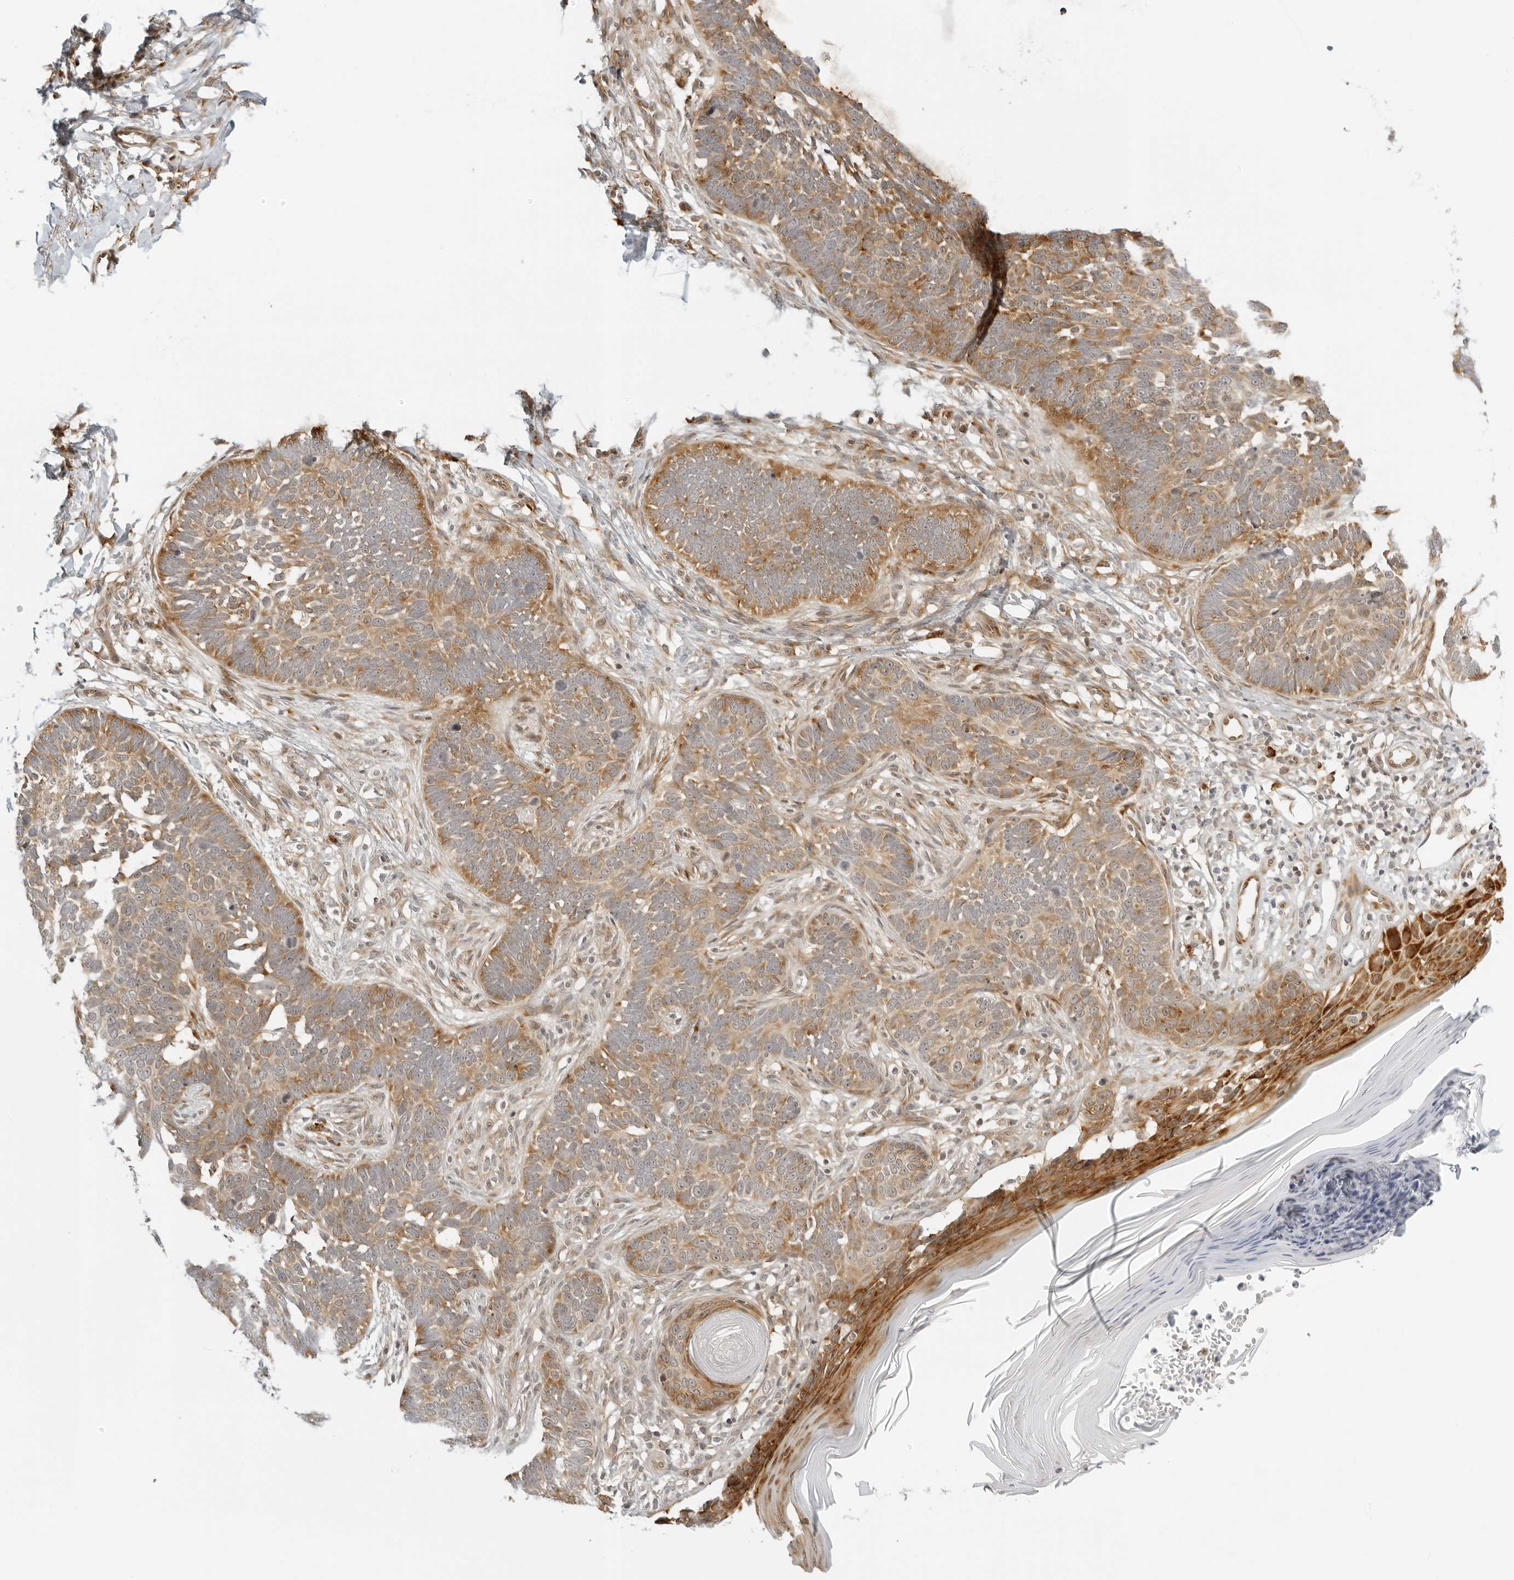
{"staining": {"intensity": "moderate", "quantity": ">75%", "location": "cytoplasmic/membranous"}, "tissue": "skin cancer", "cell_type": "Tumor cells", "image_type": "cancer", "snomed": [{"axis": "morphology", "description": "Normal tissue, NOS"}, {"axis": "morphology", "description": "Basal cell carcinoma"}, {"axis": "topography", "description": "Skin"}], "caption": "Immunohistochemical staining of skin basal cell carcinoma shows medium levels of moderate cytoplasmic/membranous positivity in approximately >75% of tumor cells. (DAB IHC, brown staining for protein, blue staining for nuclei).", "gene": "EIF4G1", "patient": {"sex": "male", "age": 77}}